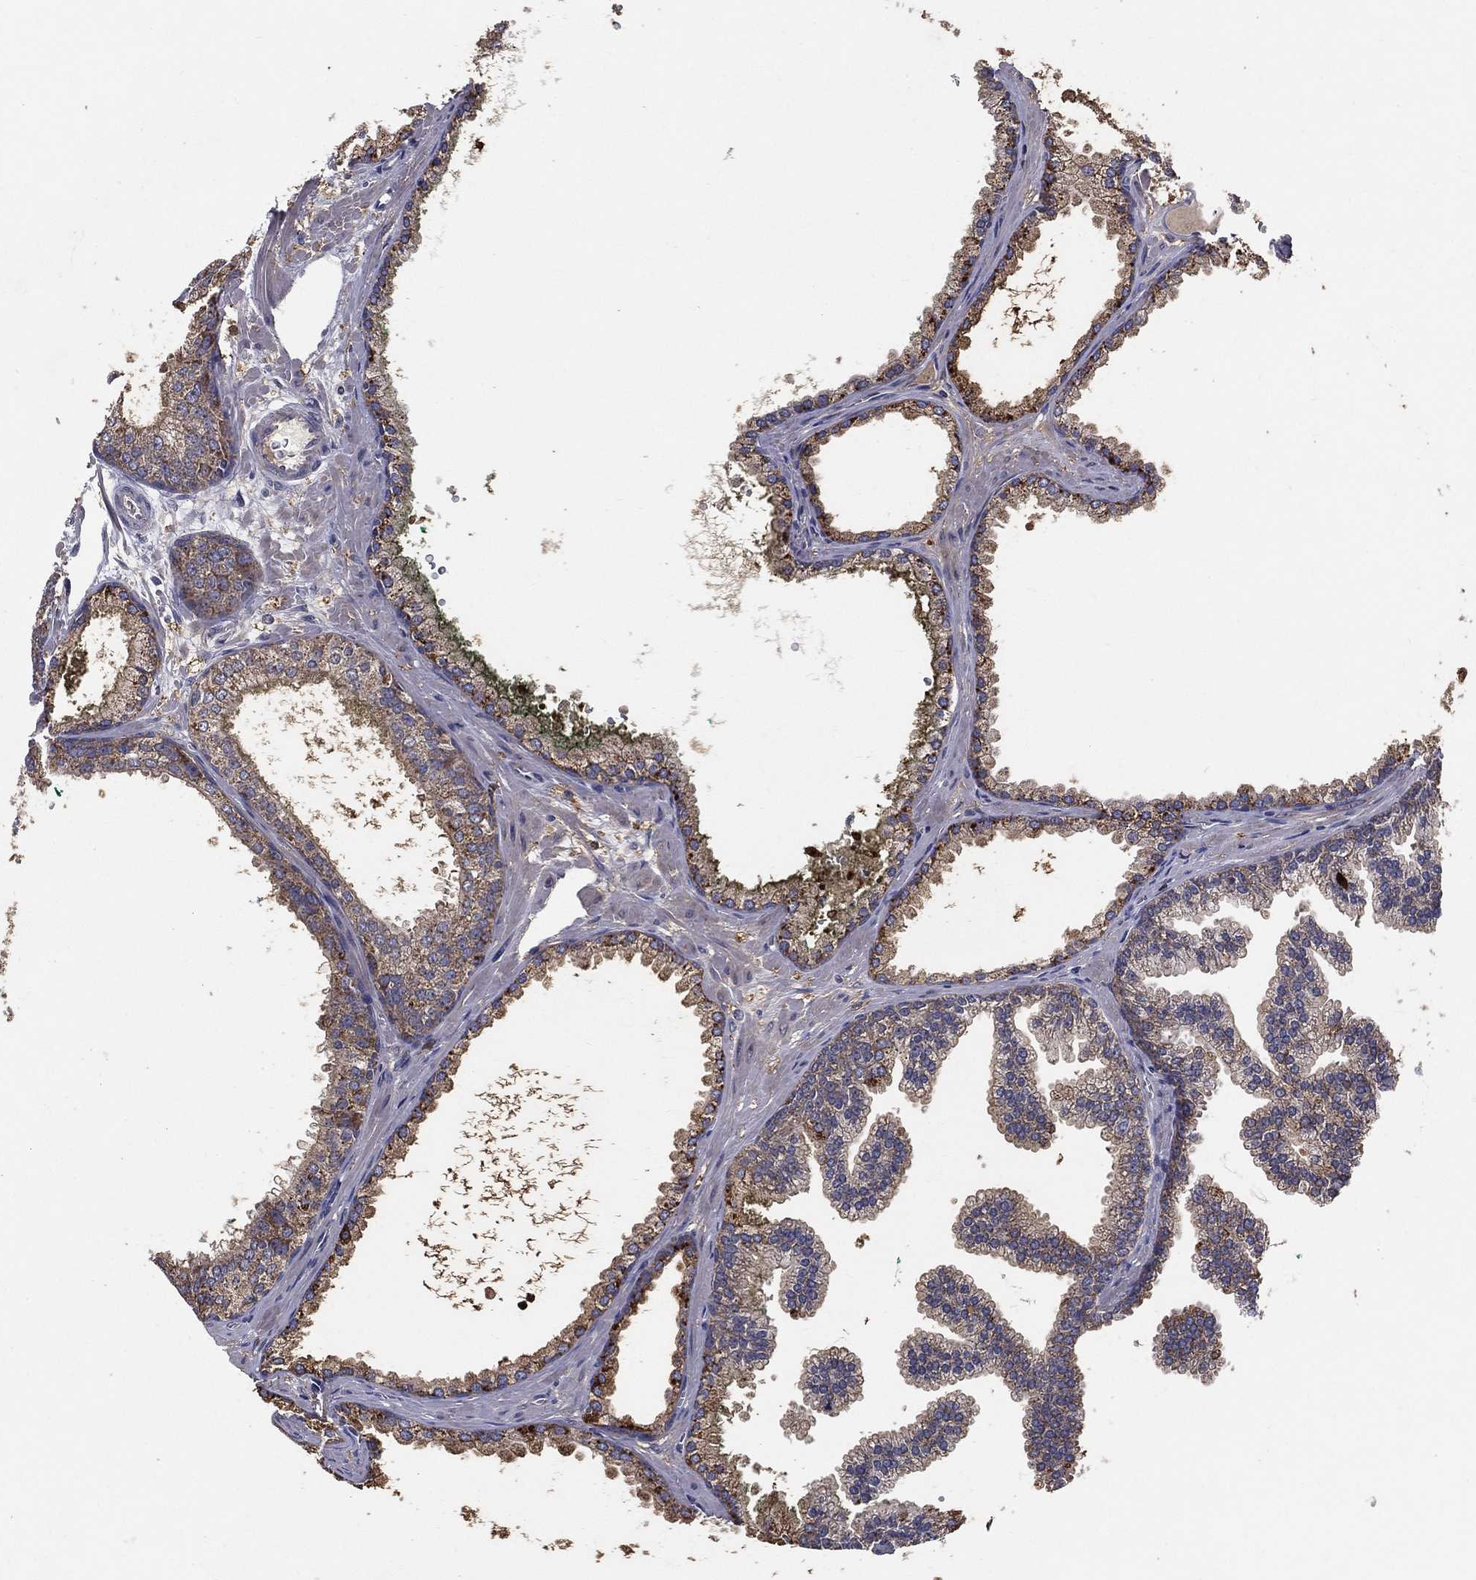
{"staining": {"intensity": "moderate", "quantity": "25%-75%", "location": "cytoplasmic/membranous"}, "tissue": "prostate cancer", "cell_type": "Tumor cells", "image_type": "cancer", "snomed": [{"axis": "morphology", "description": "Adenocarcinoma, NOS"}, {"axis": "topography", "description": "Prostate"}], "caption": "About 25%-75% of tumor cells in human prostate cancer display moderate cytoplasmic/membranous protein positivity as visualized by brown immunohistochemical staining.", "gene": "MT-ND1", "patient": {"sex": "male", "age": 67}}